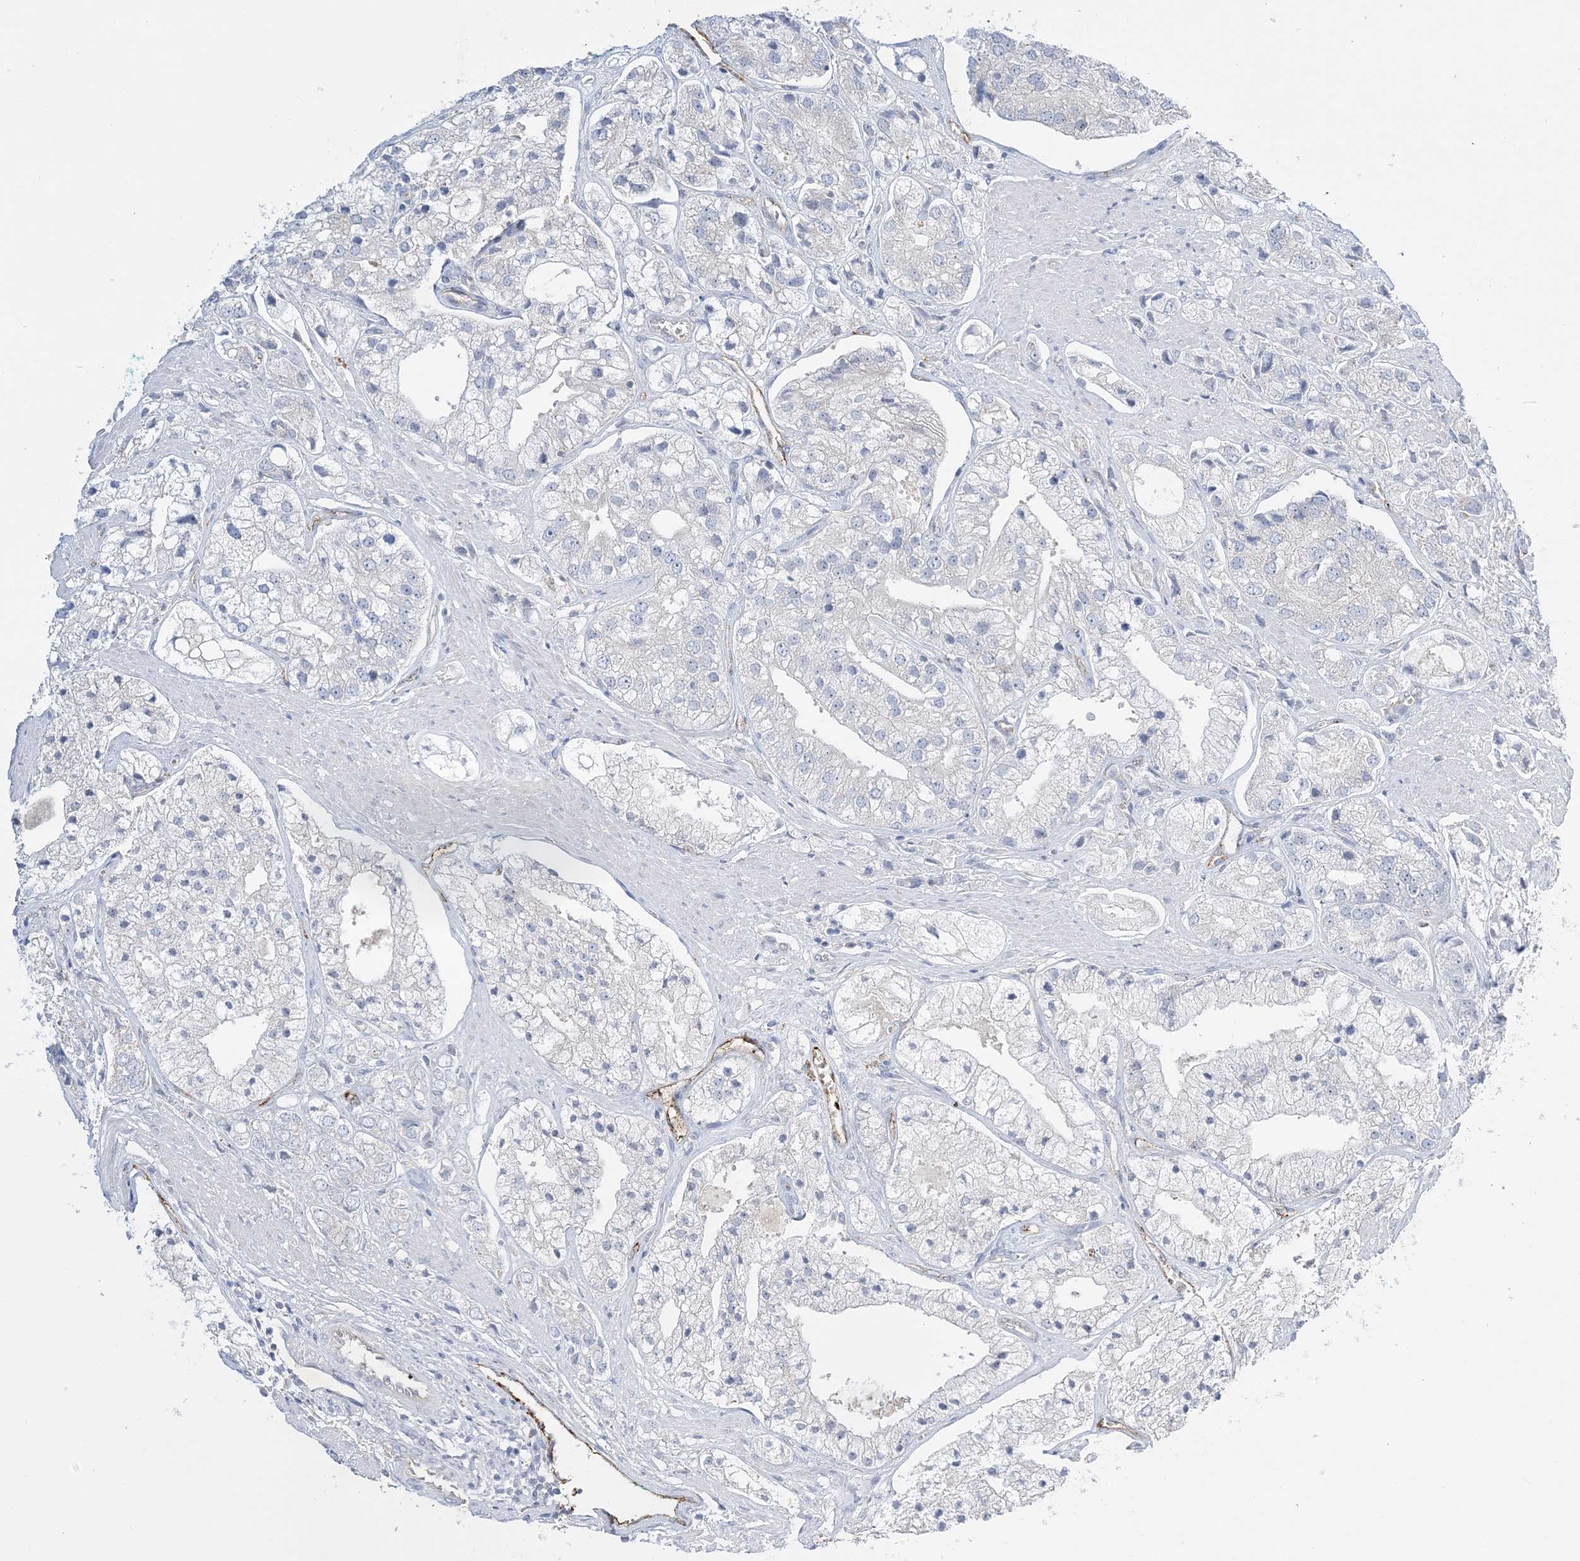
{"staining": {"intensity": "negative", "quantity": "none", "location": "none"}, "tissue": "prostate cancer", "cell_type": "Tumor cells", "image_type": "cancer", "snomed": [{"axis": "morphology", "description": "Adenocarcinoma, High grade"}, {"axis": "topography", "description": "Prostate"}], "caption": "Immunohistochemistry micrograph of neoplastic tissue: prostate high-grade adenocarcinoma stained with DAB (3,3'-diaminobenzidine) exhibits no significant protein staining in tumor cells. The staining was performed using DAB (3,3'-diaminobenzidine) to visualize the protein expression in brown, while the nuclei were stained in blue with hematoxylin (Magnification: 20x).", "gene": "INPP1", "patient": {"sex": "male", "age": 50}}